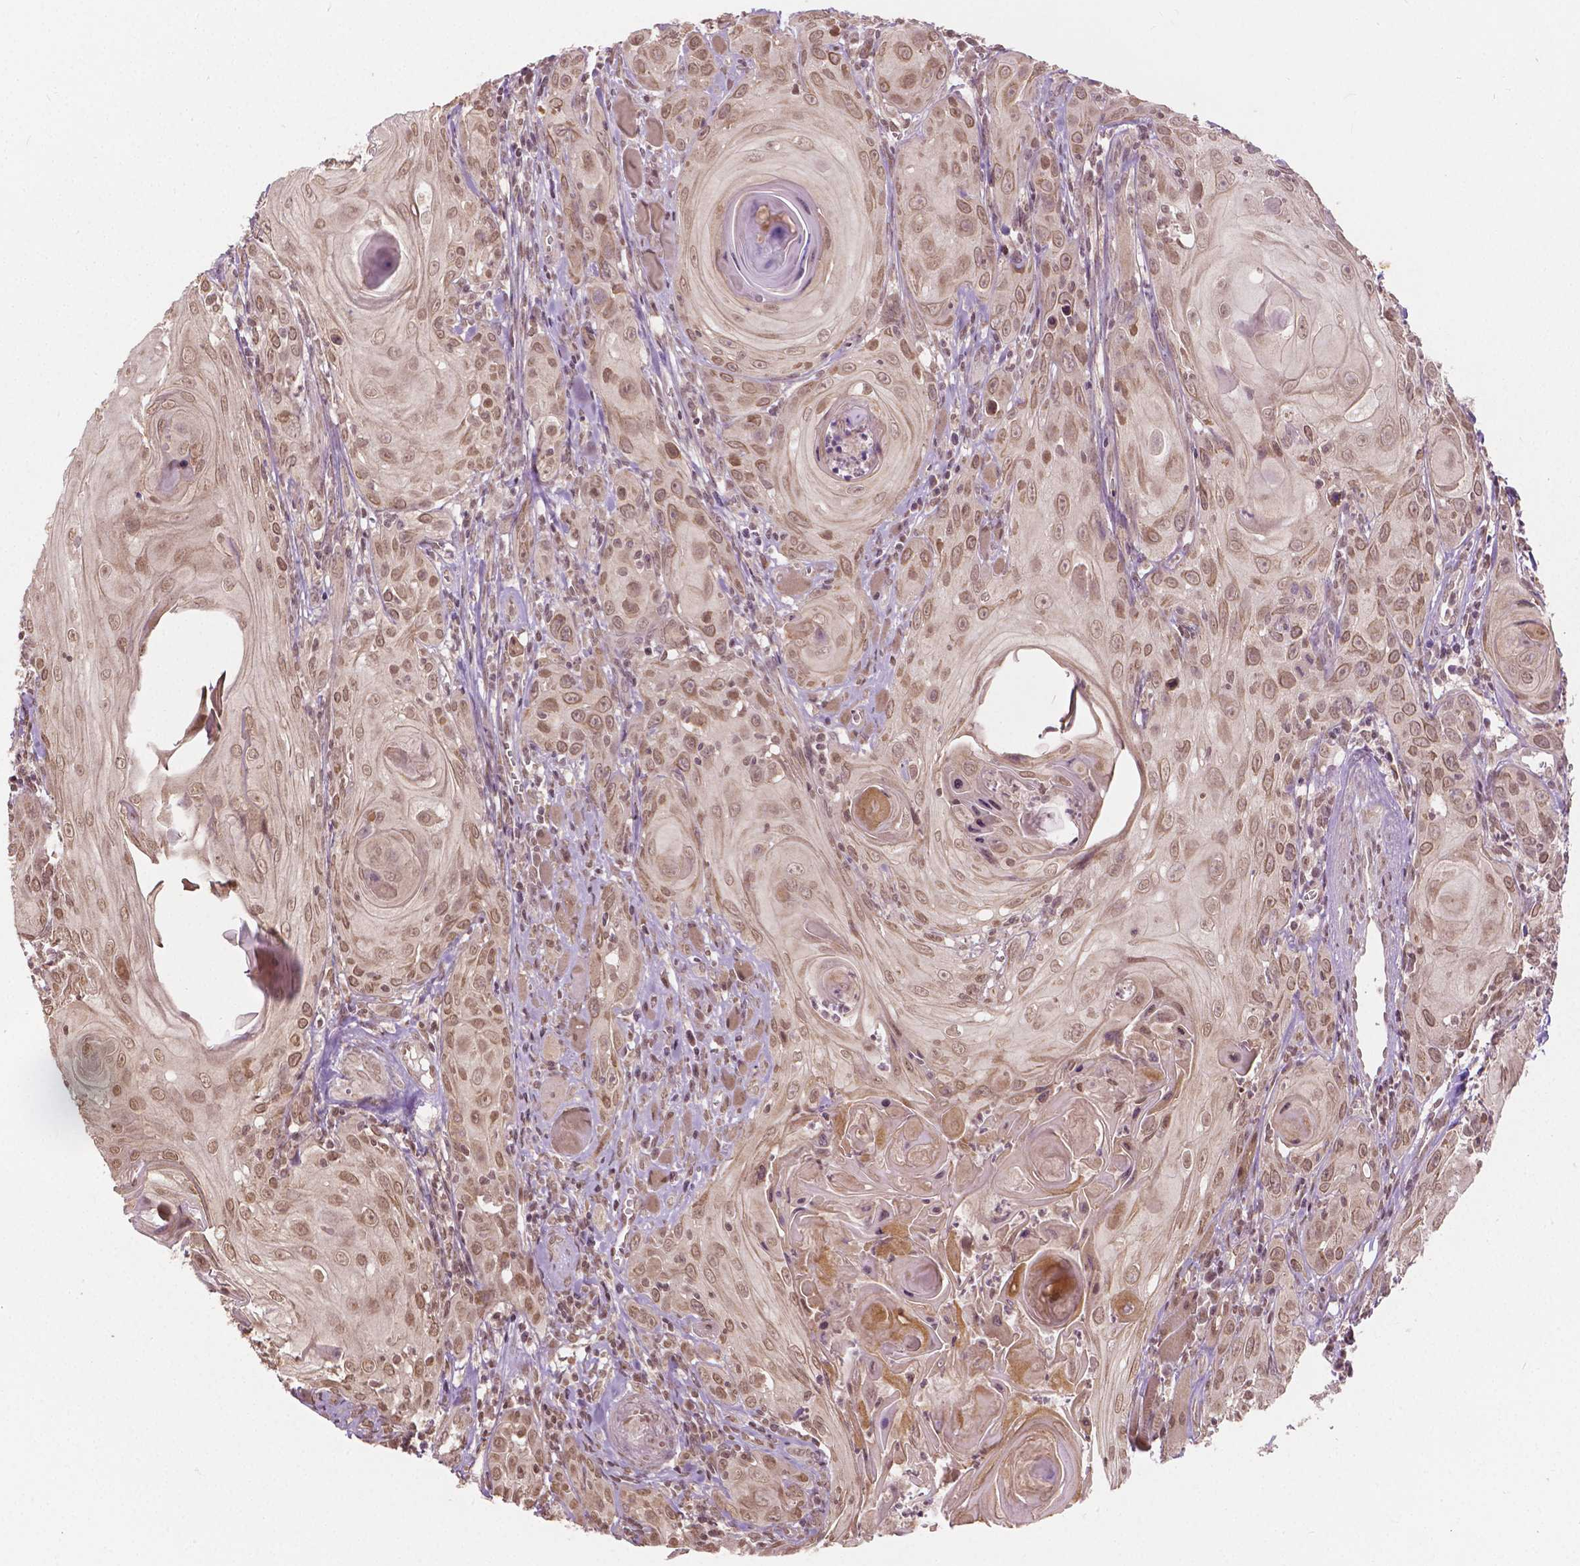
{"staining": {"intensity": "moderate", "quantity": ">75%", "location": "nuclear"}, "tissue": "head and neck cancer", "cell_type": "Tumor cells", "image_type": "cancer", "snomed": [{"axis": "morphology", "description": "Squamous cell carcinoma, NOS"}, {"axis": "topography", "description": "Head-Neck"}], "caption": "Human head and neck cancer stained for a protein (brown) displays moderate nuclear positive staining in about >75% of tumor cells.", "gene": "HOXA10", "patient": {"sex": "female", "age": 80}}